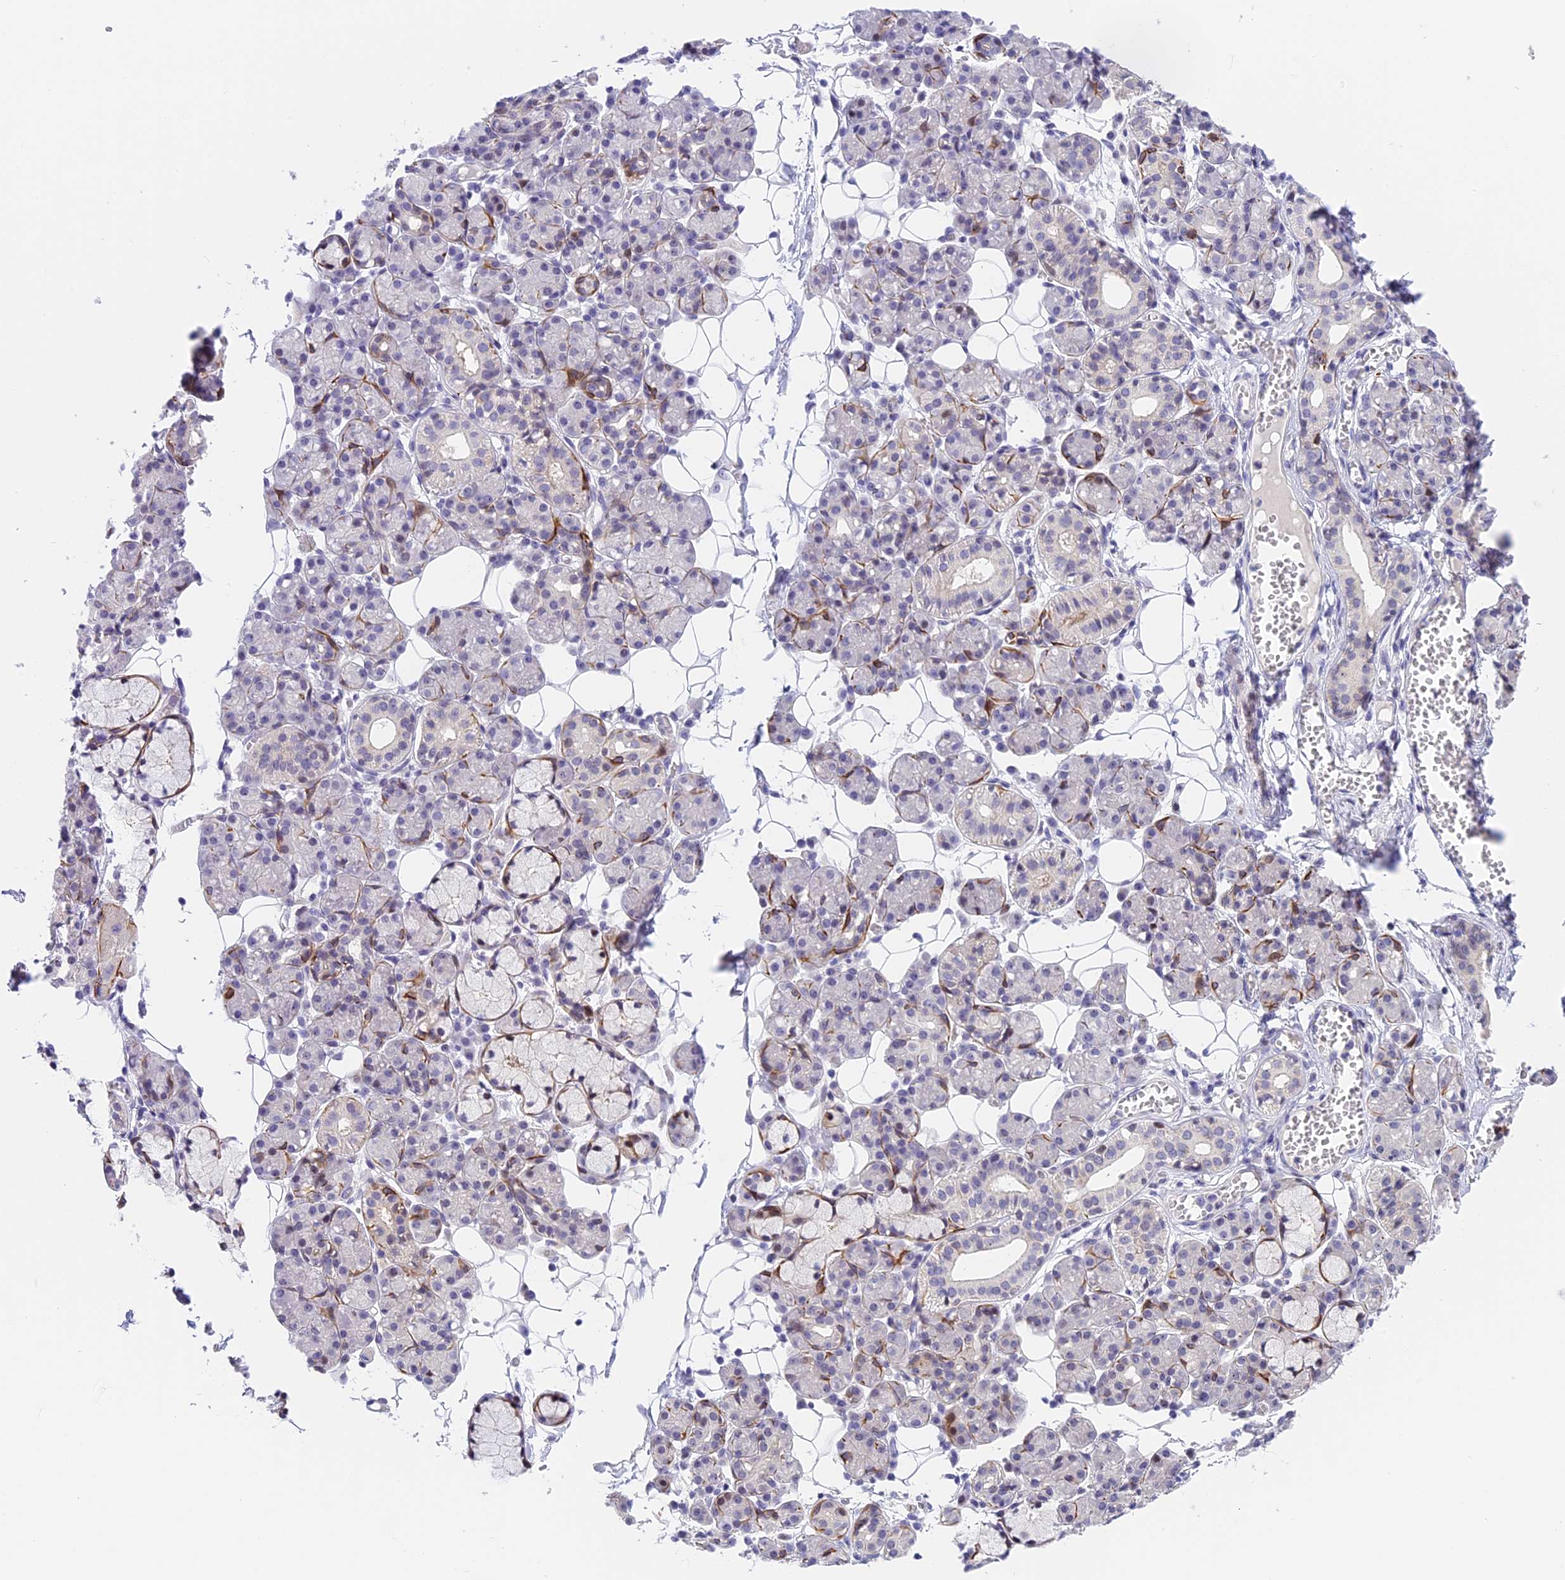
{"staining": {"intensity": "moderate", "quantity": "<25%", "location": "nuclear"}, "tissue": "salivary gland", "cell_type": "Glandular cells", "image_type": "normal", "snomed": [{"axis": "morphology", "description": "Normal tissue, NOS"}, {"axis": "topography", "description": "Salivary gland"}], "caption": "Immunohistochemistry (IHC) photomicrograph of normal human salivary gland stained for a protein (brown), which demonstrates low levels of moderate nuclear positivity in approximately <25% of glandular cells.", "gene": "MIDN", "patient": {"sex": "male", "age": 63}}